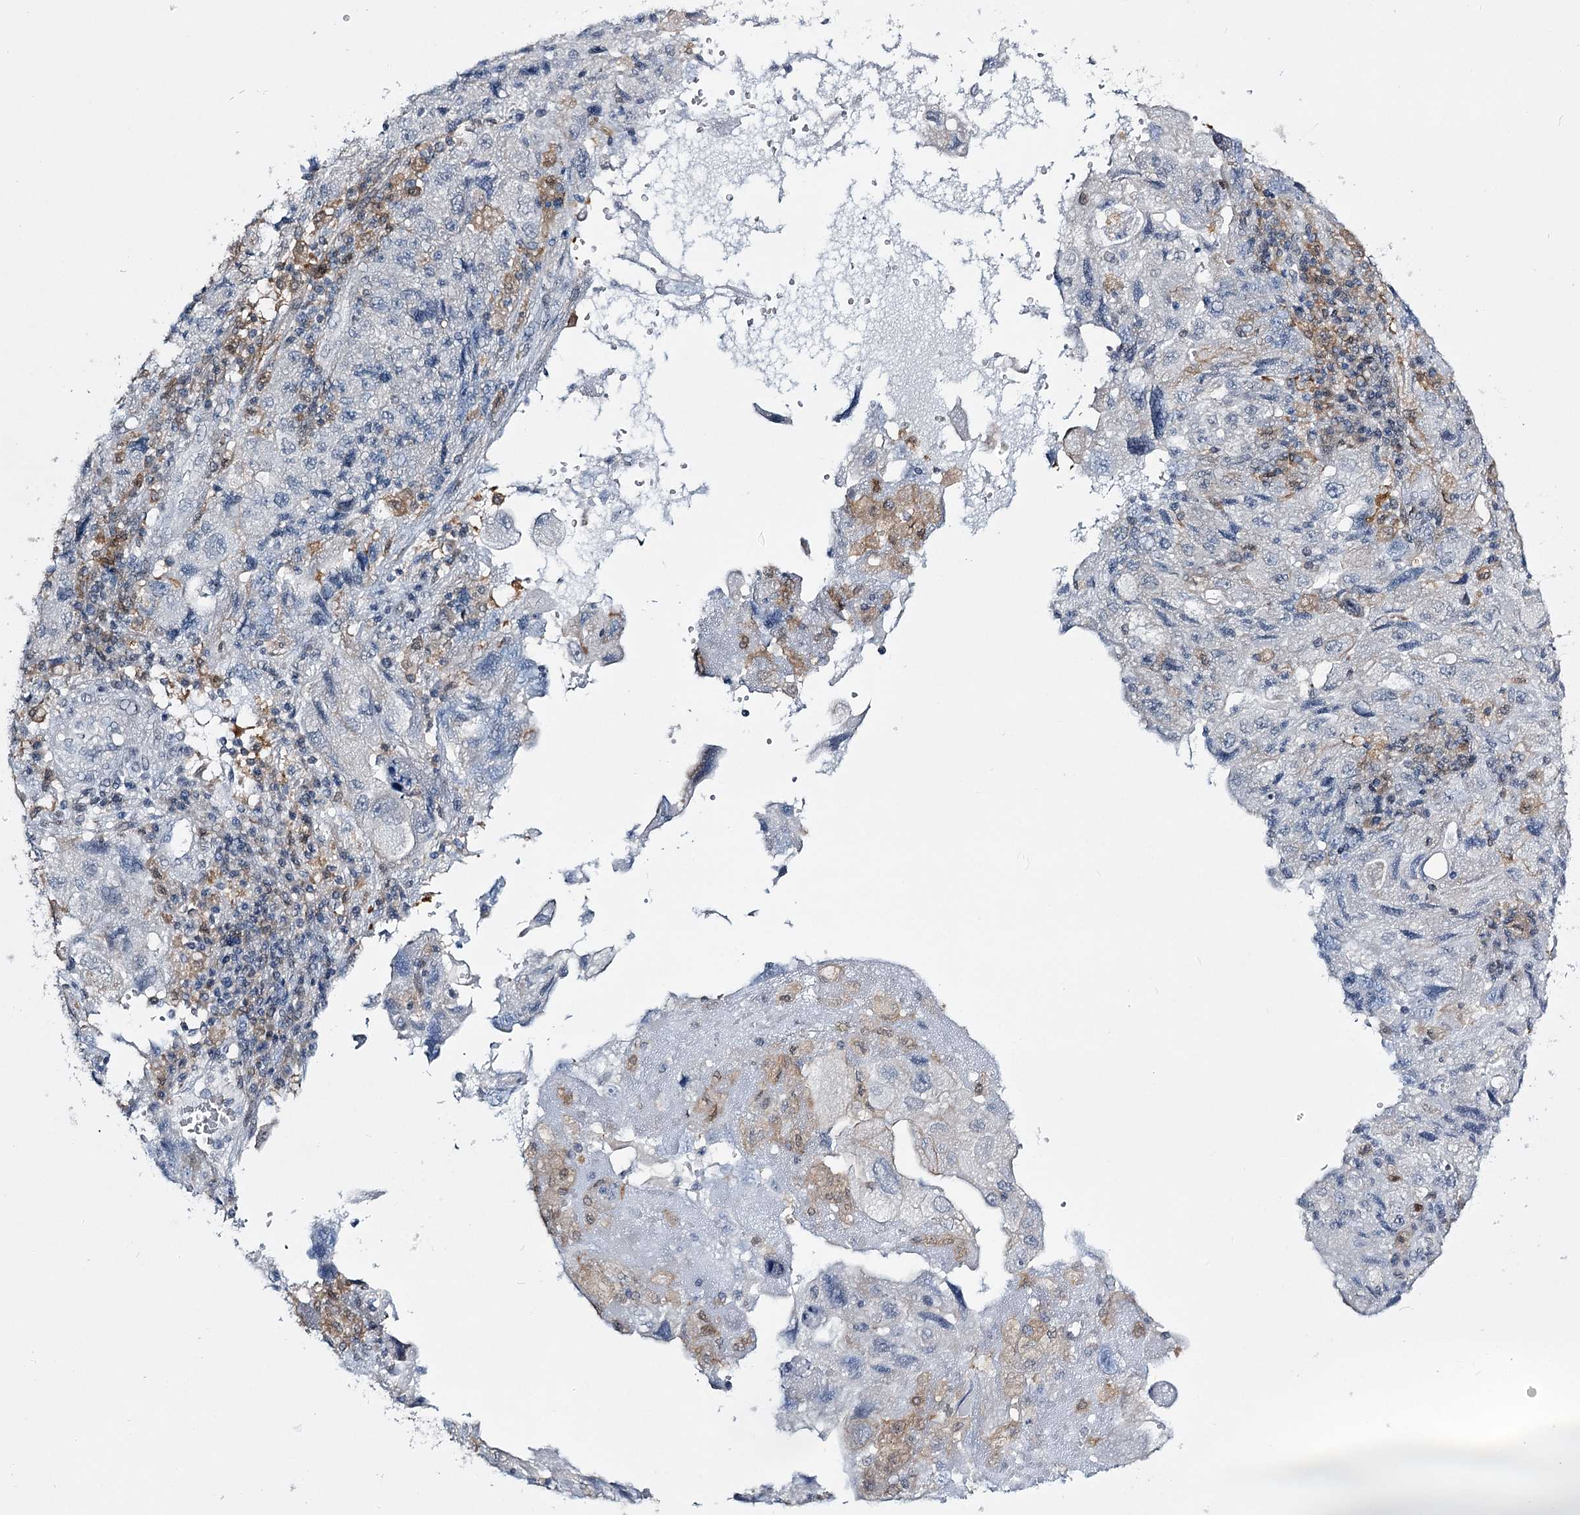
{"staining": {"intensity": "negative", "quantity": "none", "location": "none"}, "tissue": "endometrial cancer", "cell_type": "Tumor cells", "image_type": "cancer", "snomed": [{"axis": "morphology", "description": "Adenocarcinoma, NOS"}, {"axis": "topography", "description": "Endometrium"}], "caption": "This is a micrograph of IHC staining of adenocarcinoma (endometrial), which shows no expression in tumor cells.", "gene": "TMEM70", "patient": {"sex": "female", "age": 49}}